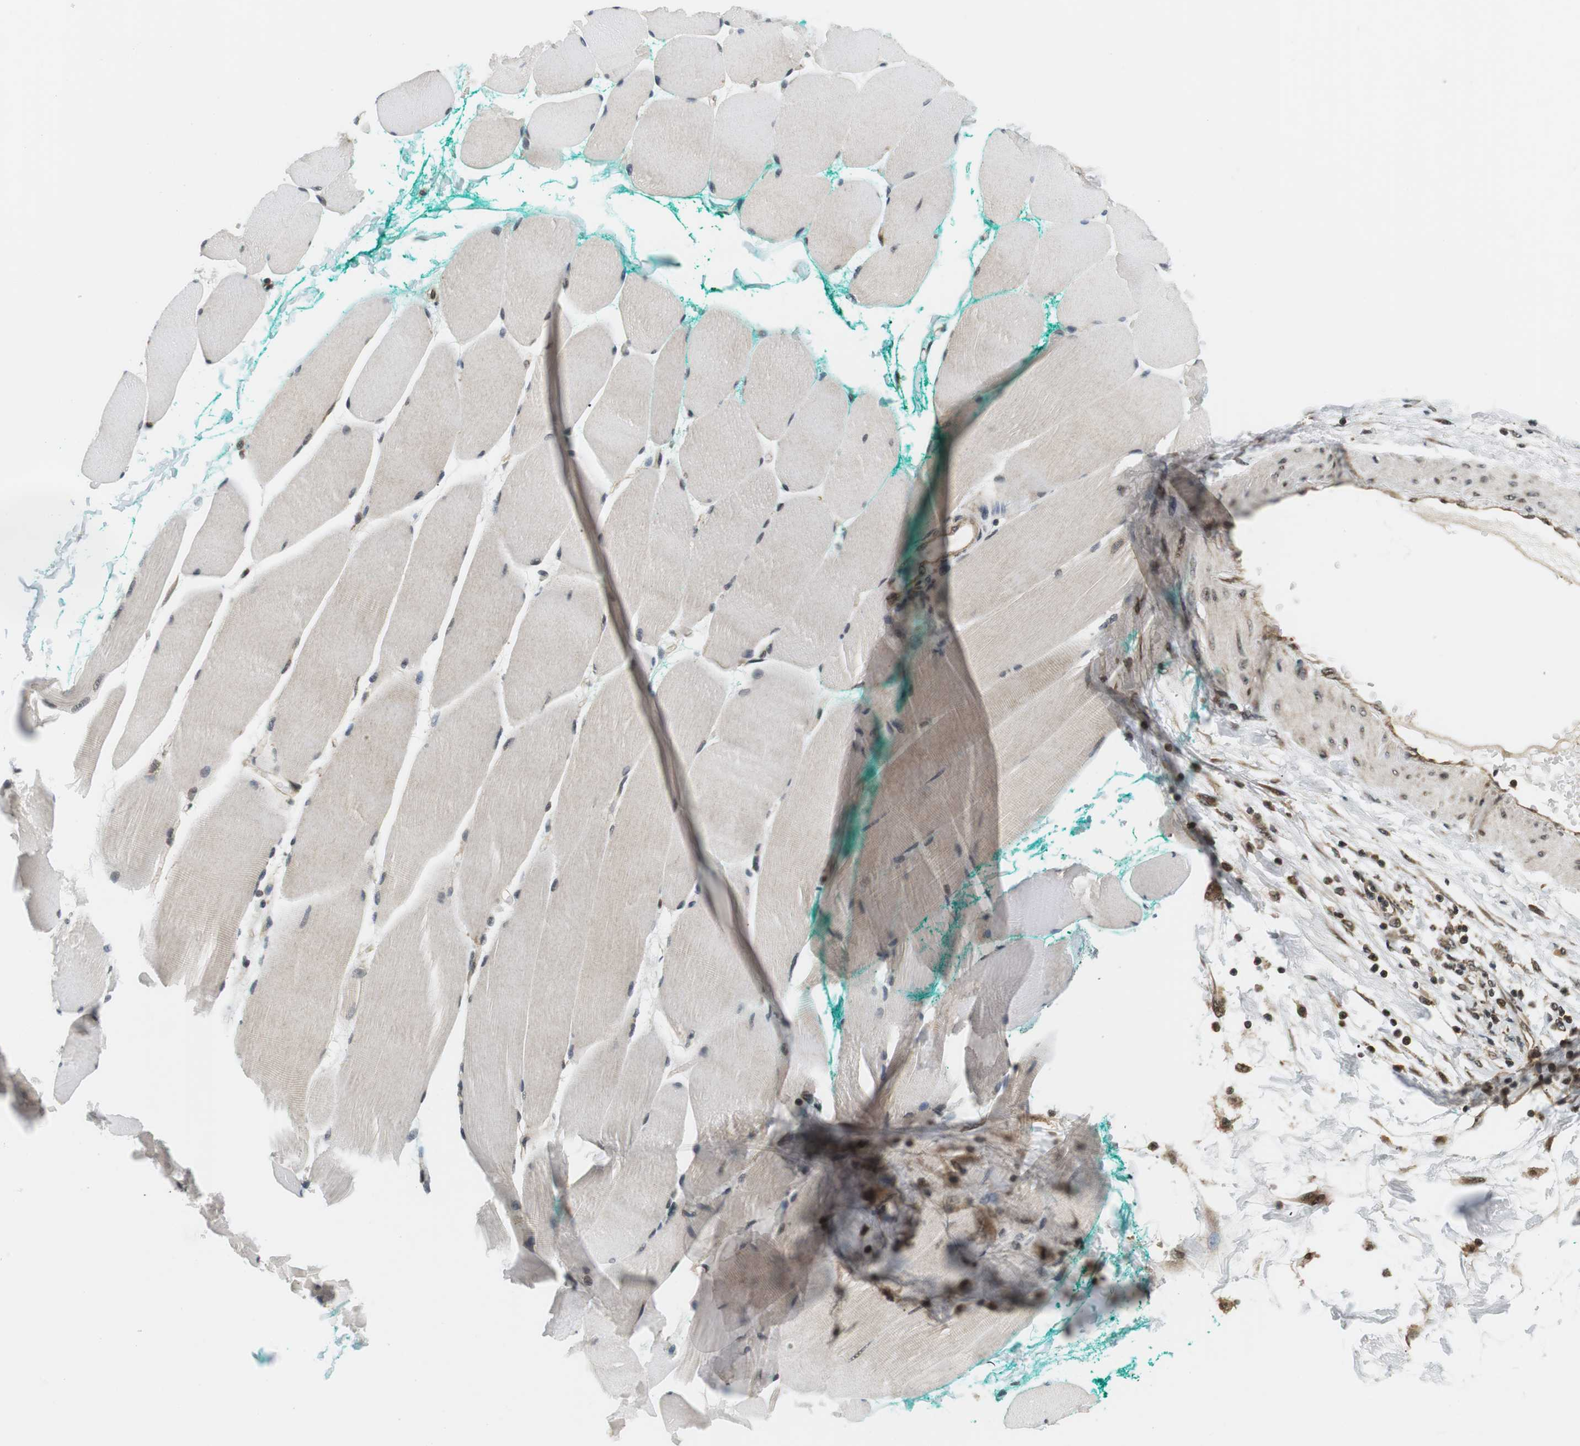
{"staining": {"intensity": "weak", "quantity": "25%-75%", "location": "nuclear"}, "tissue": "skeletal muscle", "cell_type": "Myocytes", "image_type": "normal", "snomed": [{"axis": "morphology", "description": "Normal tissue, NOS"}, {"axis": "morphology", "description": "Squamous cell carcinoma, NOS"}, {"axis": "topography", "description": "Skeletal muscle"}], "caption": "Weak nuclear positivity is present in approximately 25%-75% of myocytes in normal skeletal muscle.", "gene": "CSNK2B", "patient": {"sex": "male", "age": 51}}